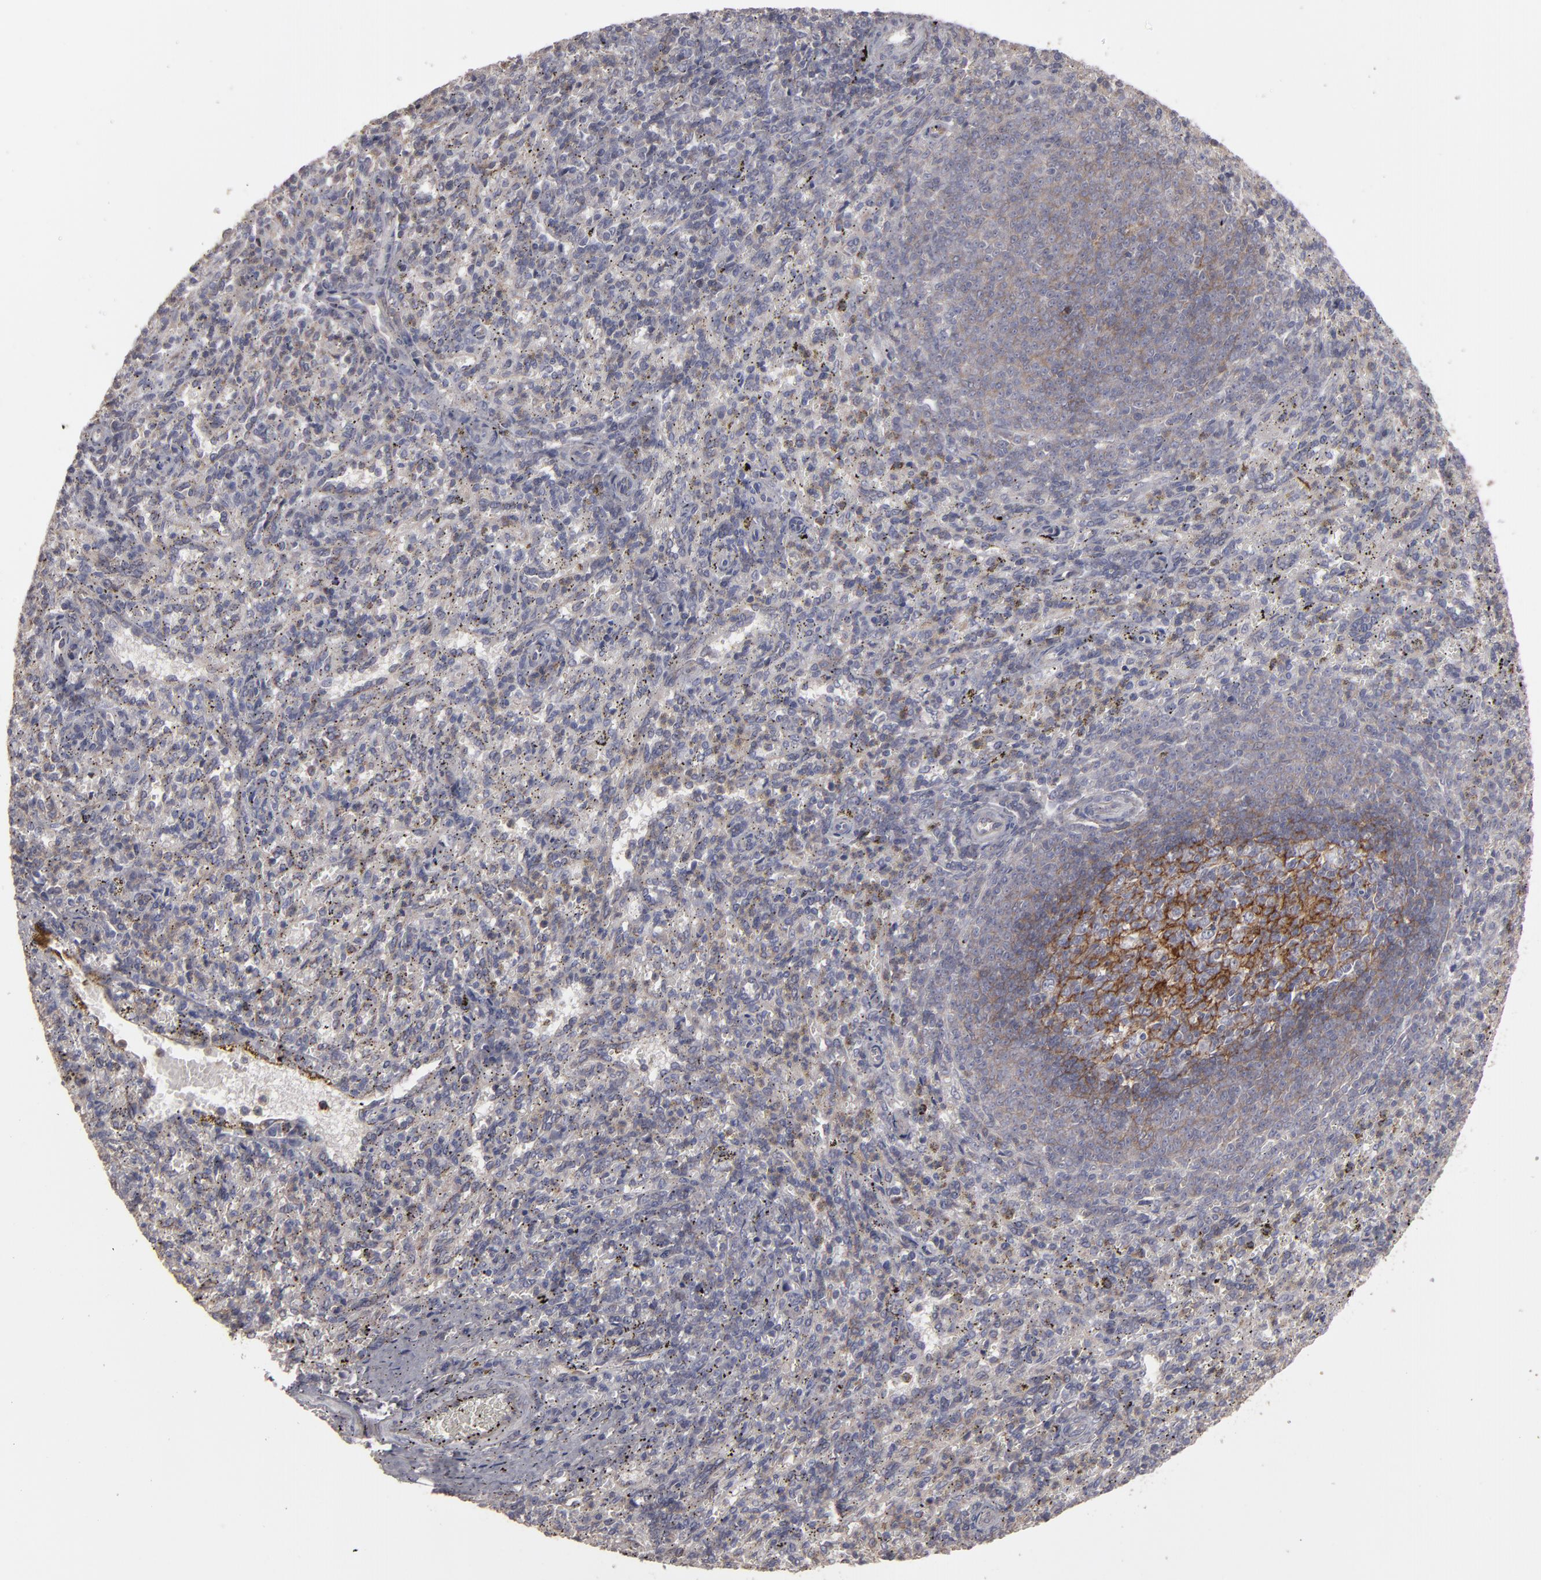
{"staining": {"intensity": "weak", "quantity": "<25%", "location": "cytoplasmic/membranous"}, "tissue": "spleen", "cell_type": "Cells in red pulp", "image_type": "normal", "snomed": [{"axis": "morphology", "description": "Normal tissue, NOS"}, {"axis": "topography", "description": "Spleen"}], "caption": "Immunohistochemical staining of benign spleen displays no significant positivity in cells in red pulp. Brightfield microscopy of immunohistochemistry (IHC) stained with DAB (brown) and hematoxylin (blue), captured at high magnification.", "gene": "CD55", "patient": {"sex": "female", "age": 10}}